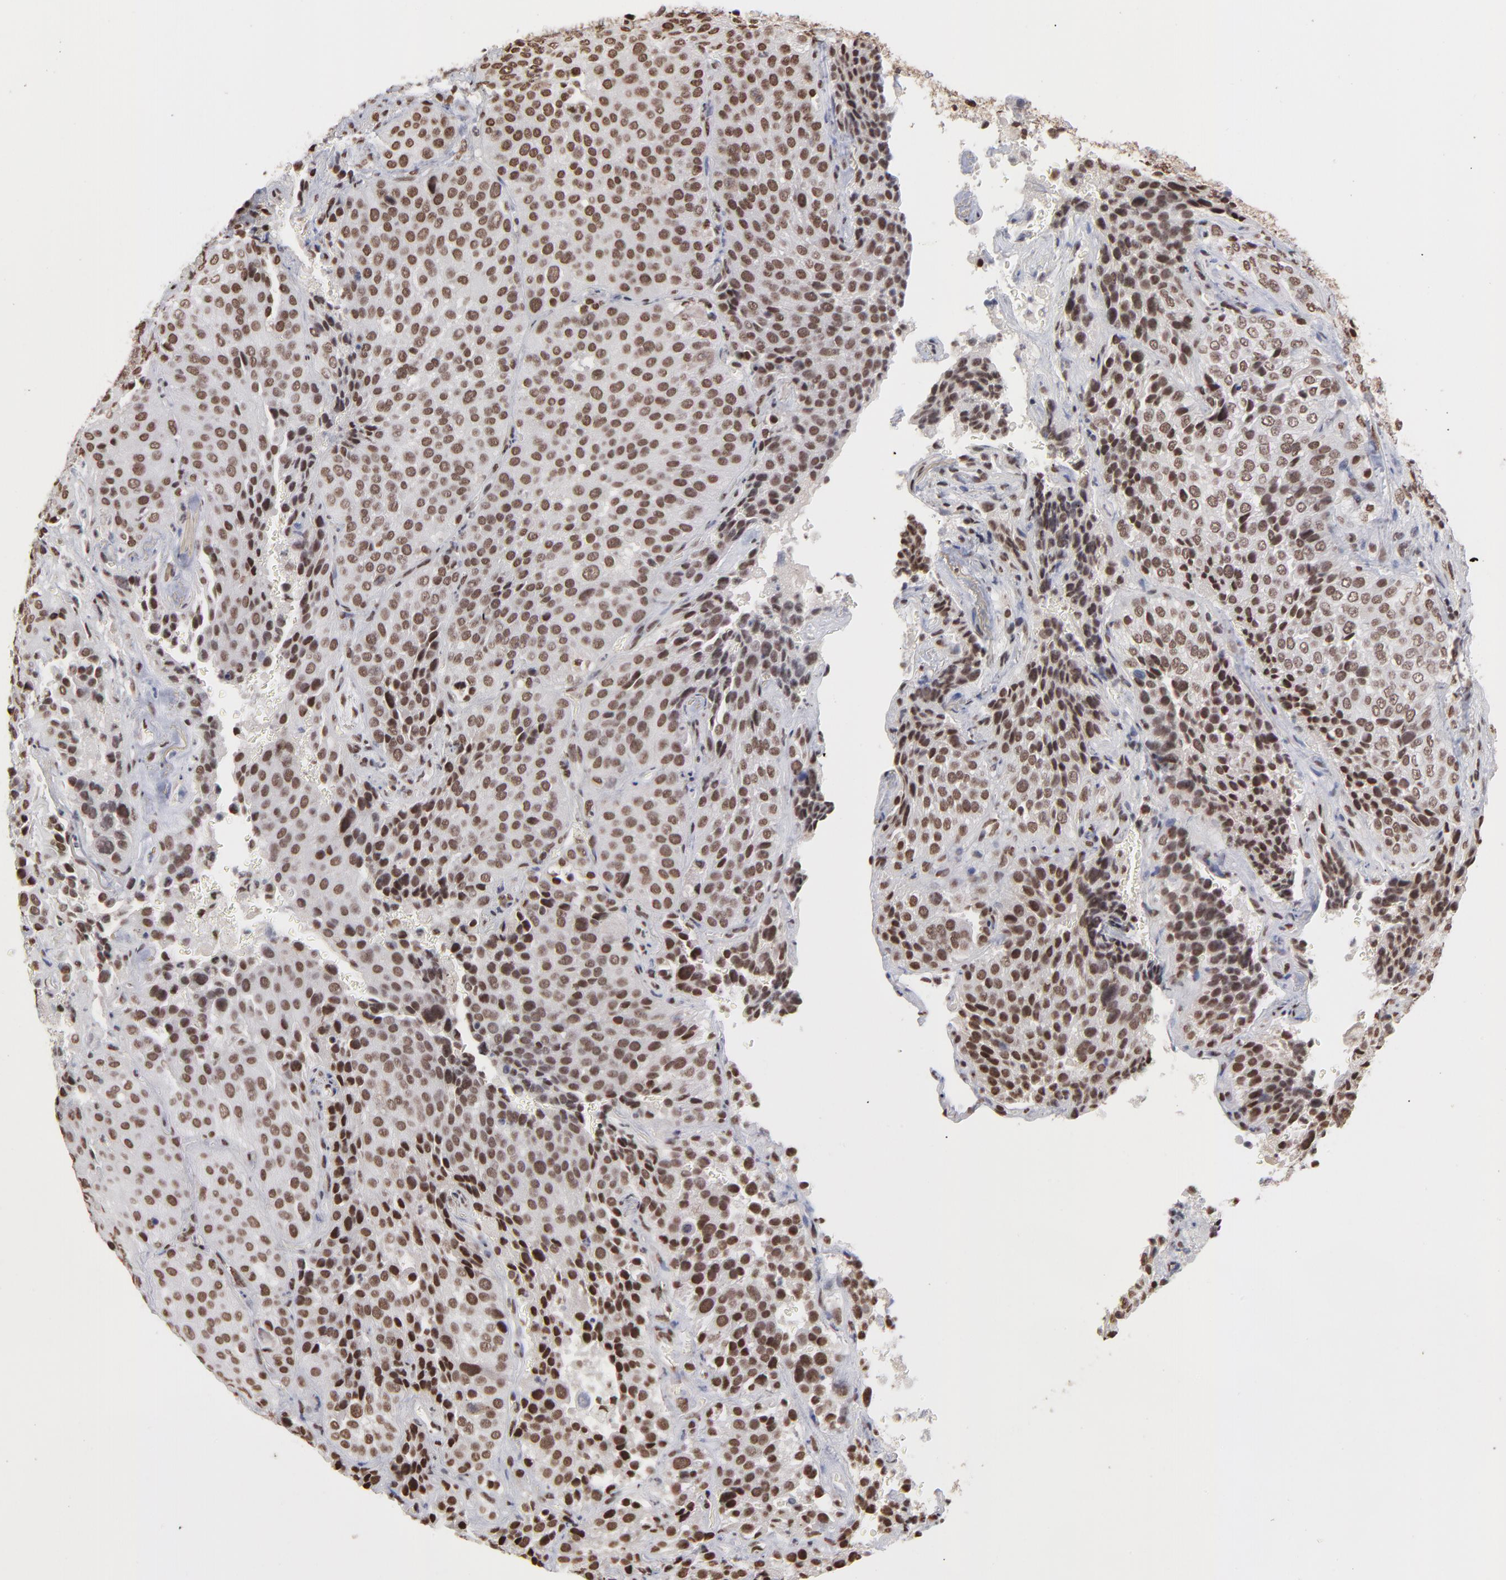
{"staining": {"intensity": "strong", "quantity": ">75%", "location": "nuclear"}, "tissue": "lung cancer", "cell_type": "Tumor cells", "image_type": "cancer", "snomed": [{"axis": "morphology", "description": "Squamous cell carcinoma, NOS"}, {"axis": "topography", "description": "Lung"}], "caption": "An immunohistochemistry (IHC) histopathology image of neoplastic tissue is shown. Protein staining in brown shows strong nuclear positivity in lung cancer within tumor cells.", "gene": "ZNF3", "patient": {"sex": "male", "age": 54}}